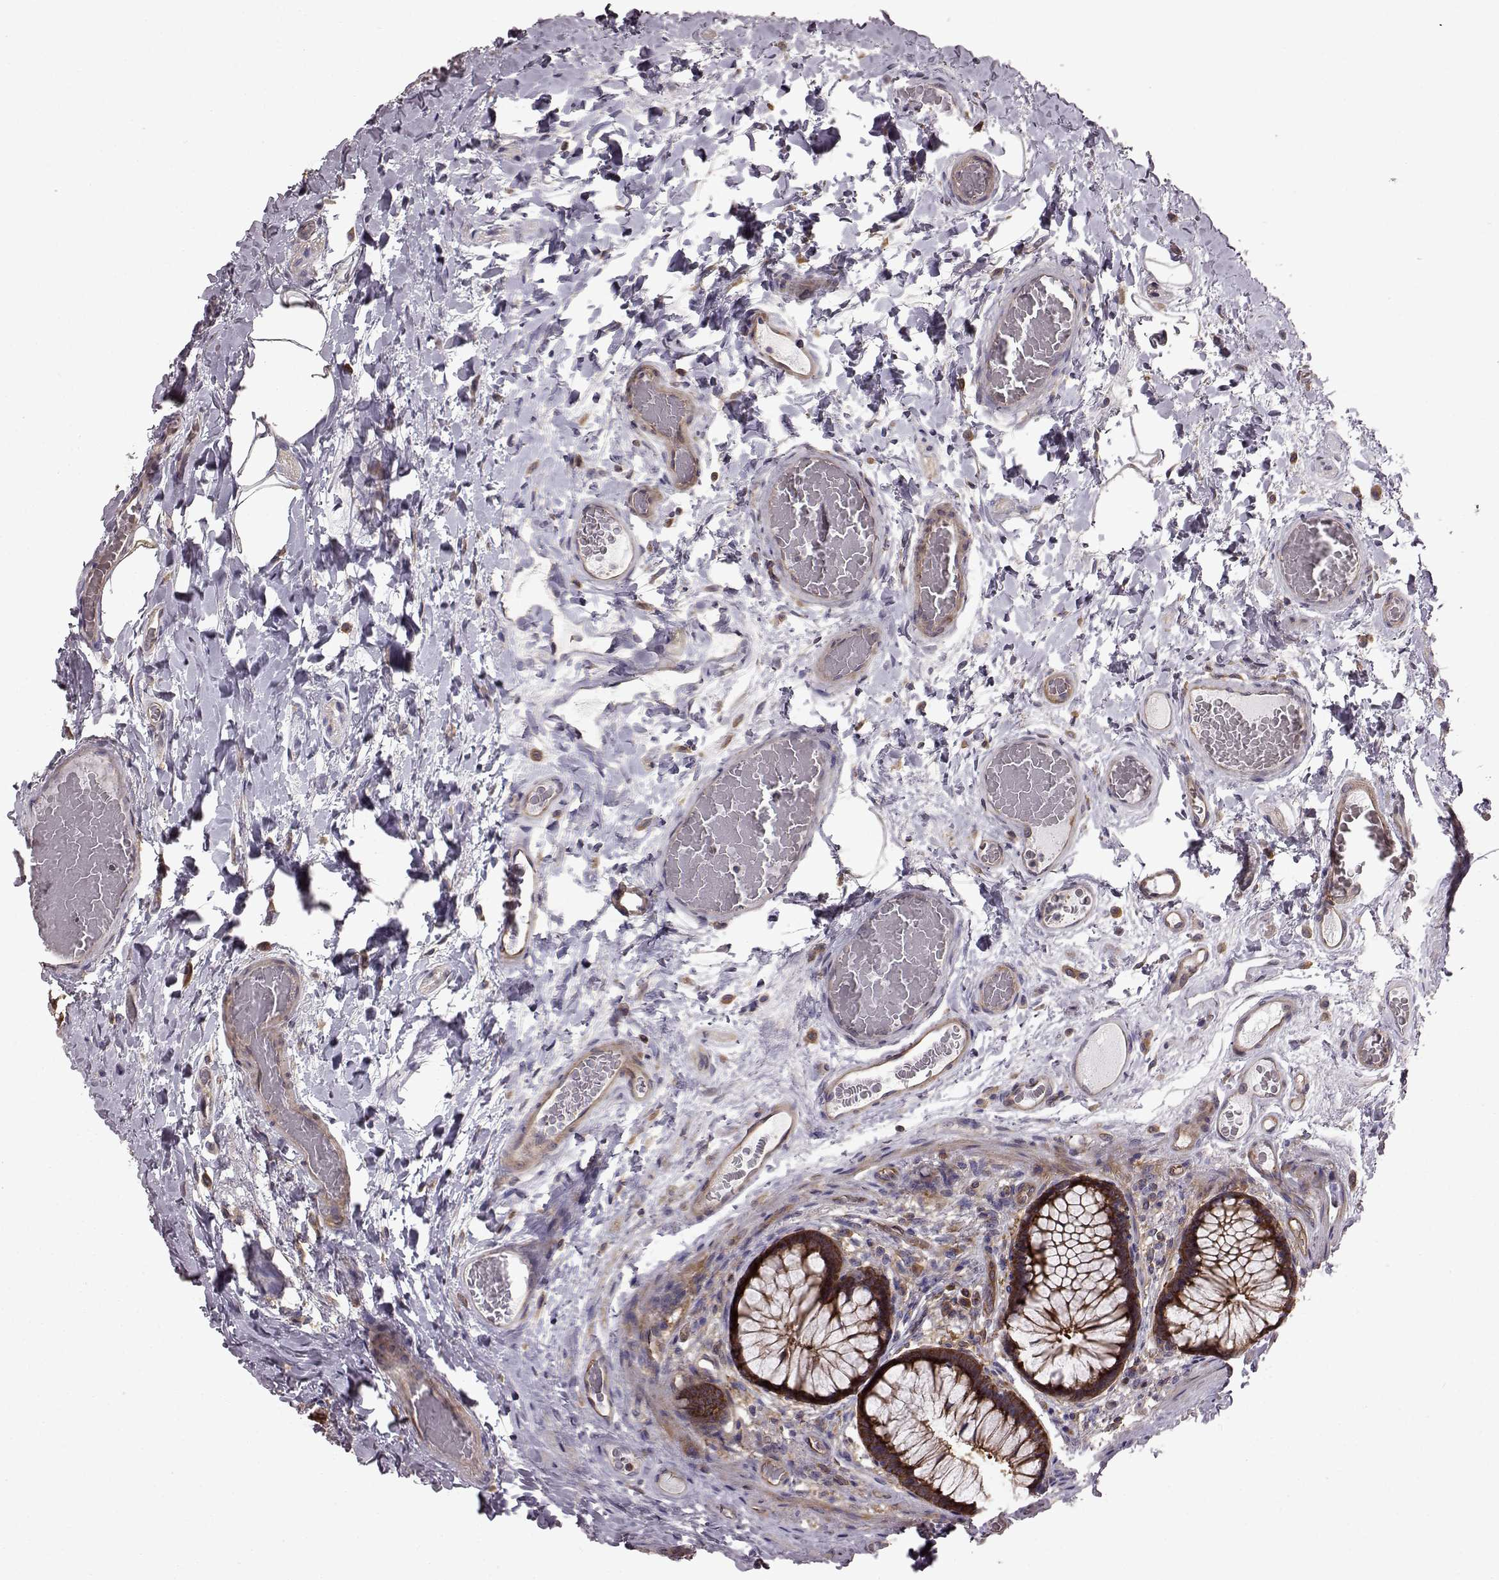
{"staining": {"intensity": "negative", "quantity": "none", "location": "none"}, "tissue": "colon", "cell_type": "Endothelial cells", "image_type": "normal", "snomed": [{"axis": "morphology", "description": "Normal tissue, NOS"}, {"axis": "topography", "description": "Colon"}], "caption": "DAB (3,3'-diaminobenzidine) immunohistochemical staining of normal human colon demonstrates no significant expression in endothelial cells. (DAB immunohistochemistry visualized using brightfield microscopy, high magnification).", "gene": "RABGAP1", "patient": {"sex": "female", "age": 65}}